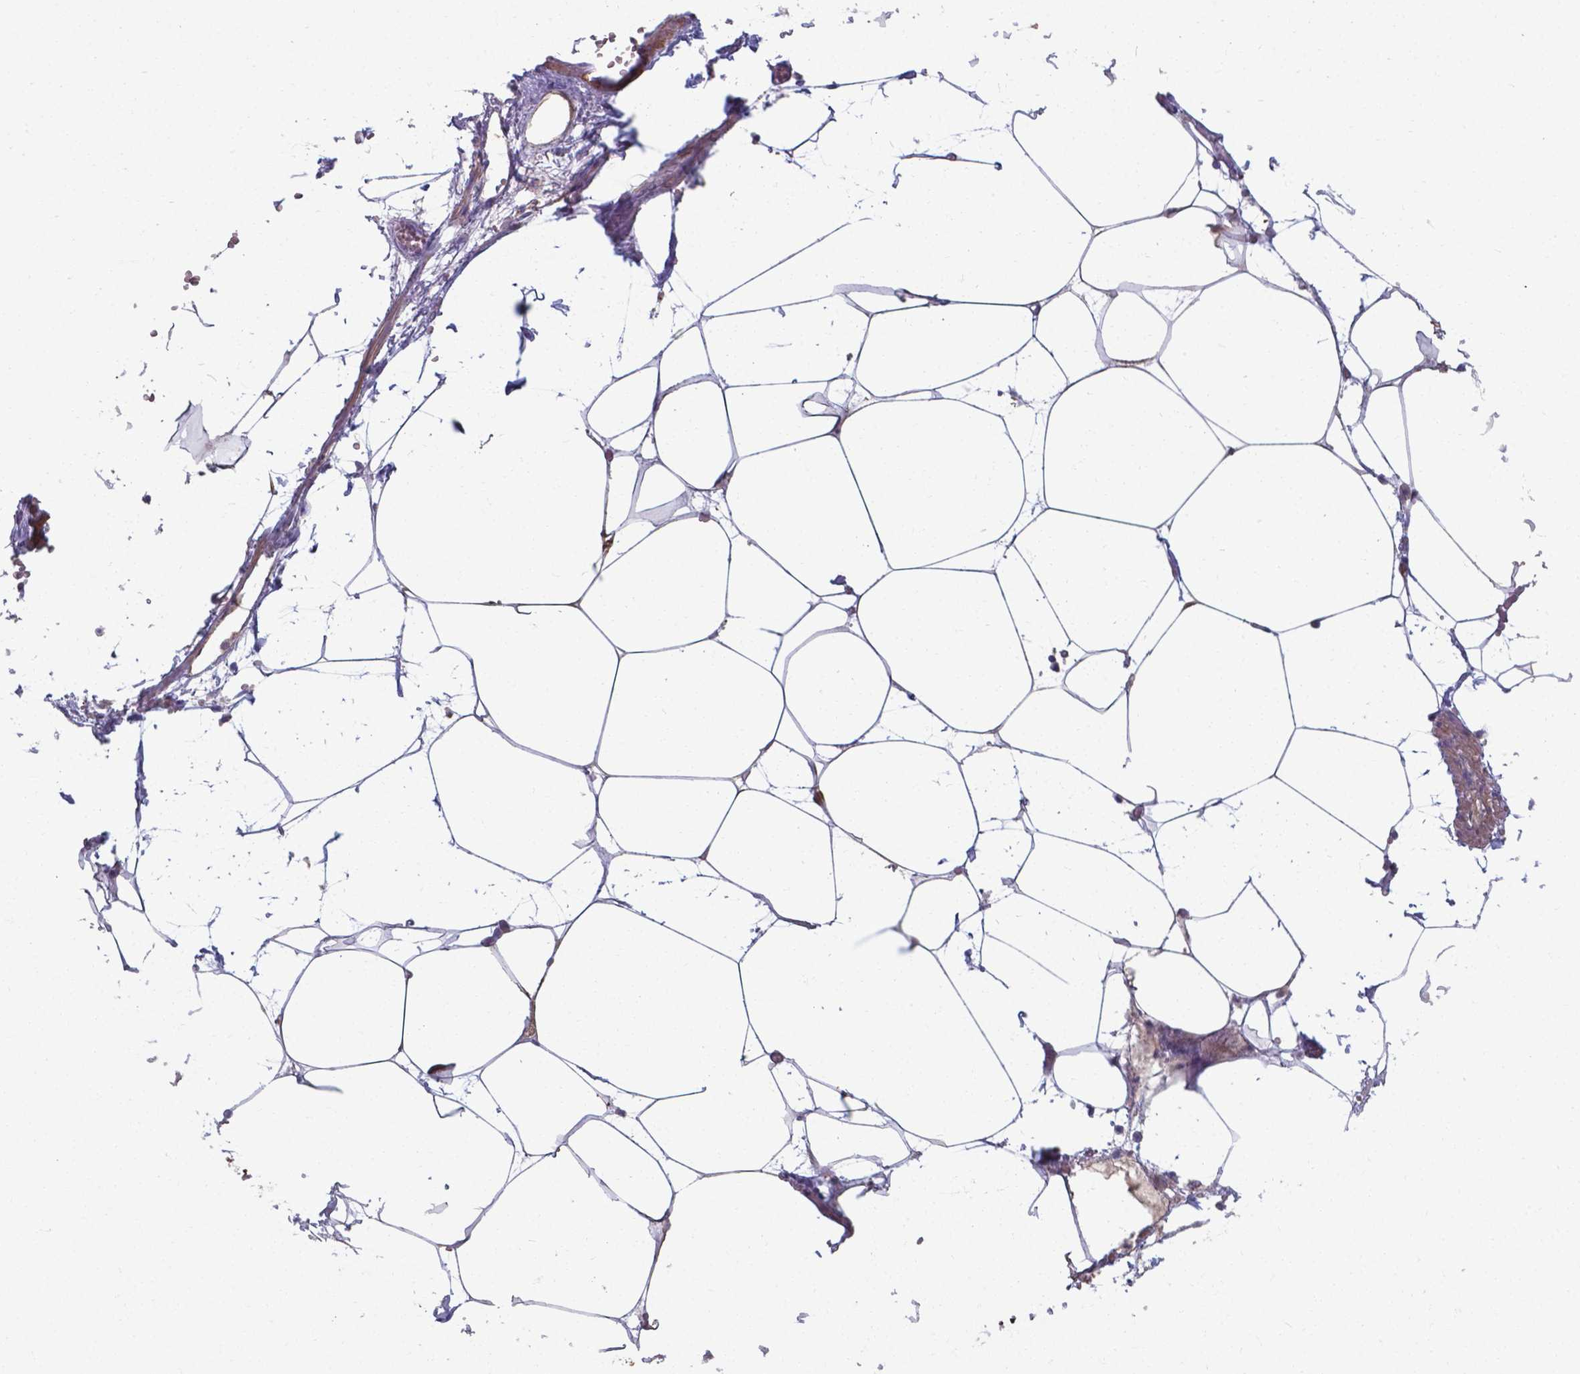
{"staining": {"intensity": "negative", "quantity": "none", "location": "none"}, "tissue": "adipose tissue", "cell_type": "Adipocytes", "image_type": "normal", "snomed": [{"axis": "morphology", "description": "Normal tissue, NOS"}, {"axis": "topography", "description": "Adipose tissue"}, {"axis": "topography", "description": "Pancreas"}, {"axis": "topography", "description": "Peripheral nerve tissue"}], "caption": "Immunohistochemistry histopathology image of normal human adipose tissue stained for a protein (brown), which exhibits no positivity in adipocytes. Nuclei are stained in blue.", "gene": "AP5B1", "patient": {"sex": "female", "age": 58}}